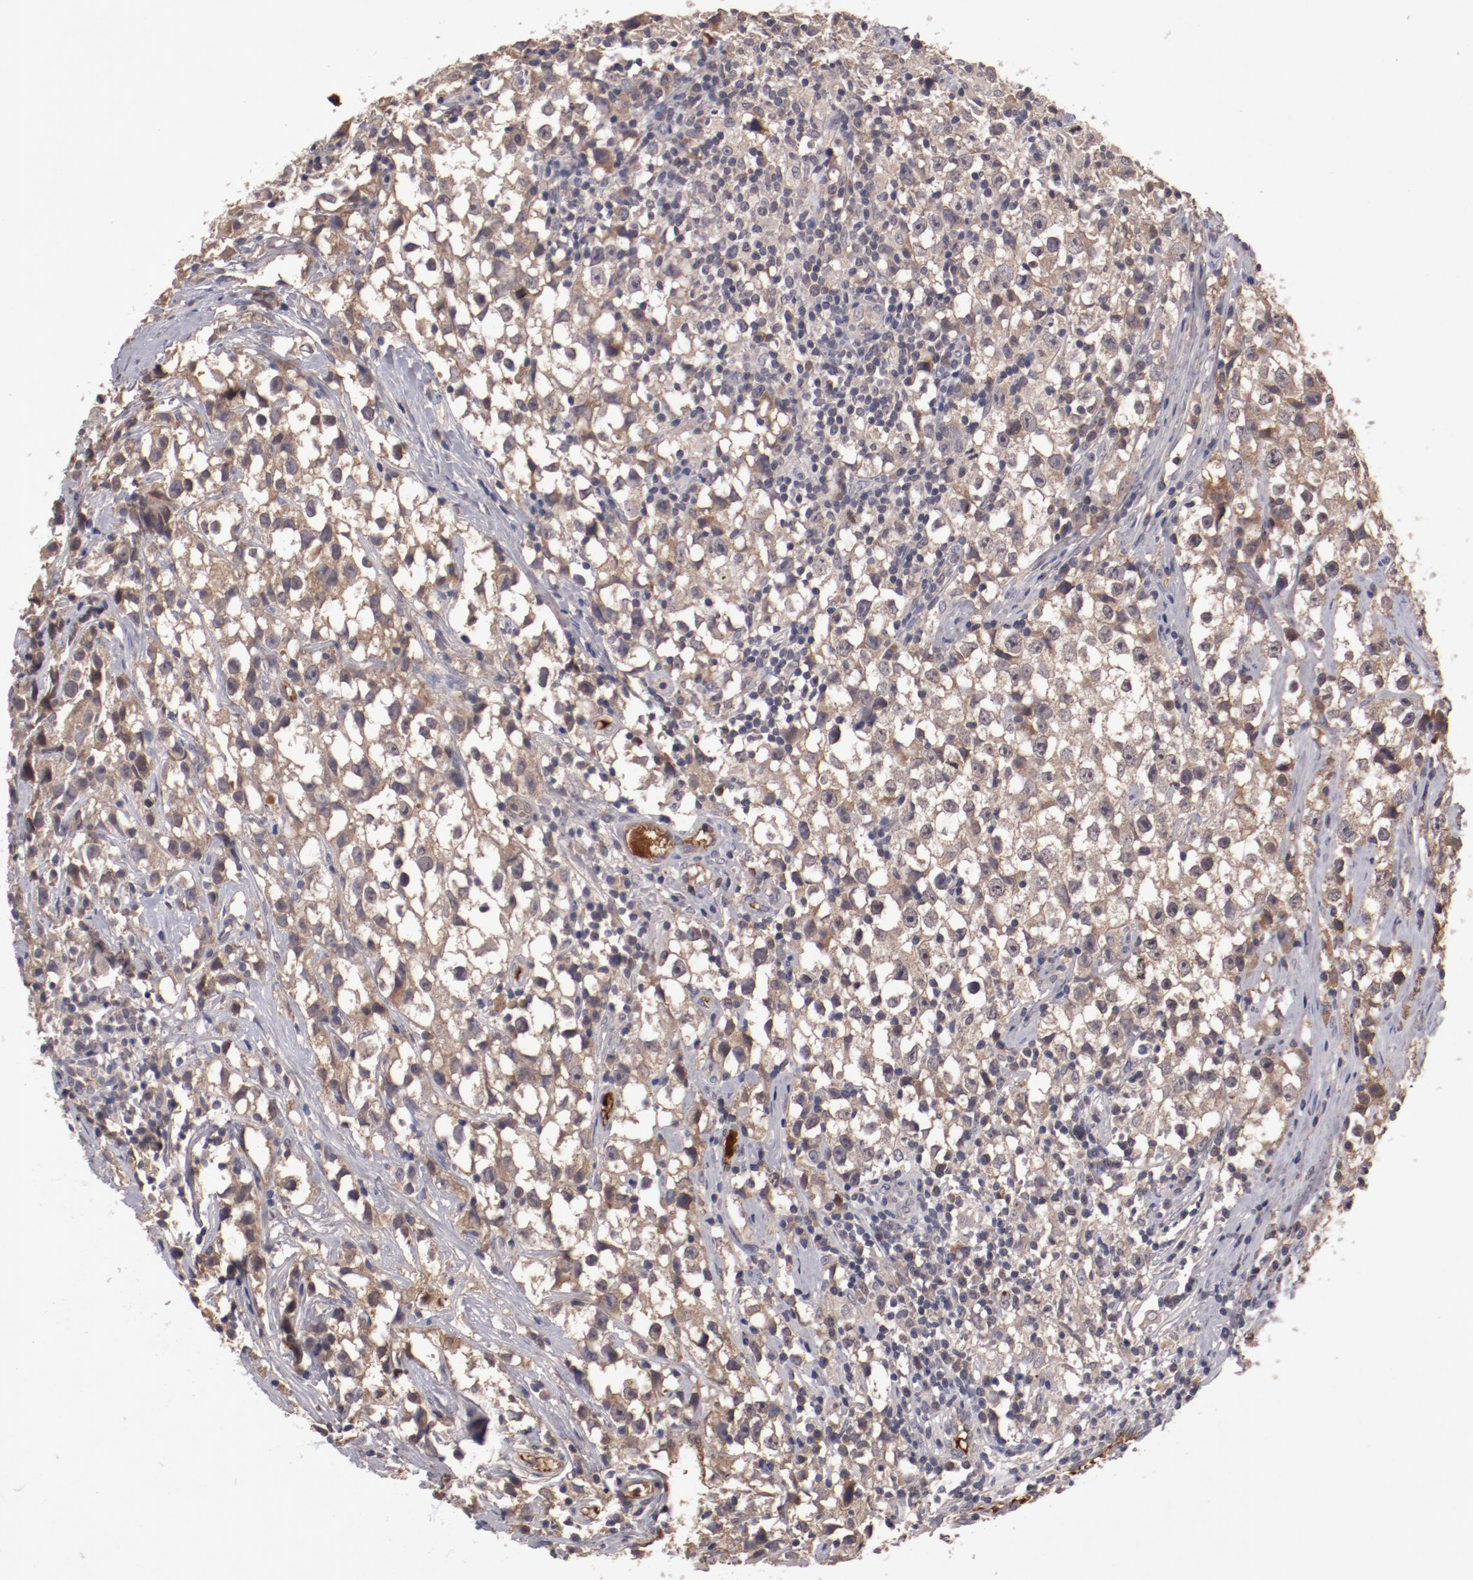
{"staining": {"intensity": "weak", "quantity": "25%-75%", "location": "cytoplasmic/membranous"}, "tissue": "testis cancer", "cell_type": "Tumor cells", "image_type": "cancer", "snomed": [{"axis": "morphology", "description": "Seminoma, NOS"}, {"axis": "topography", "description": "Testis"}], "caption": "Tumor cells exhibit low levels of weak cytoplasmic/membranous staining in about 25%-75% of cells in testis seminoma. (Stains: DAB in brown, nuclei in blue, Microscopy: brightfield microscopy at high magnification).", "gene": "CP", "patient": {"sex": "male", "age": 35}}